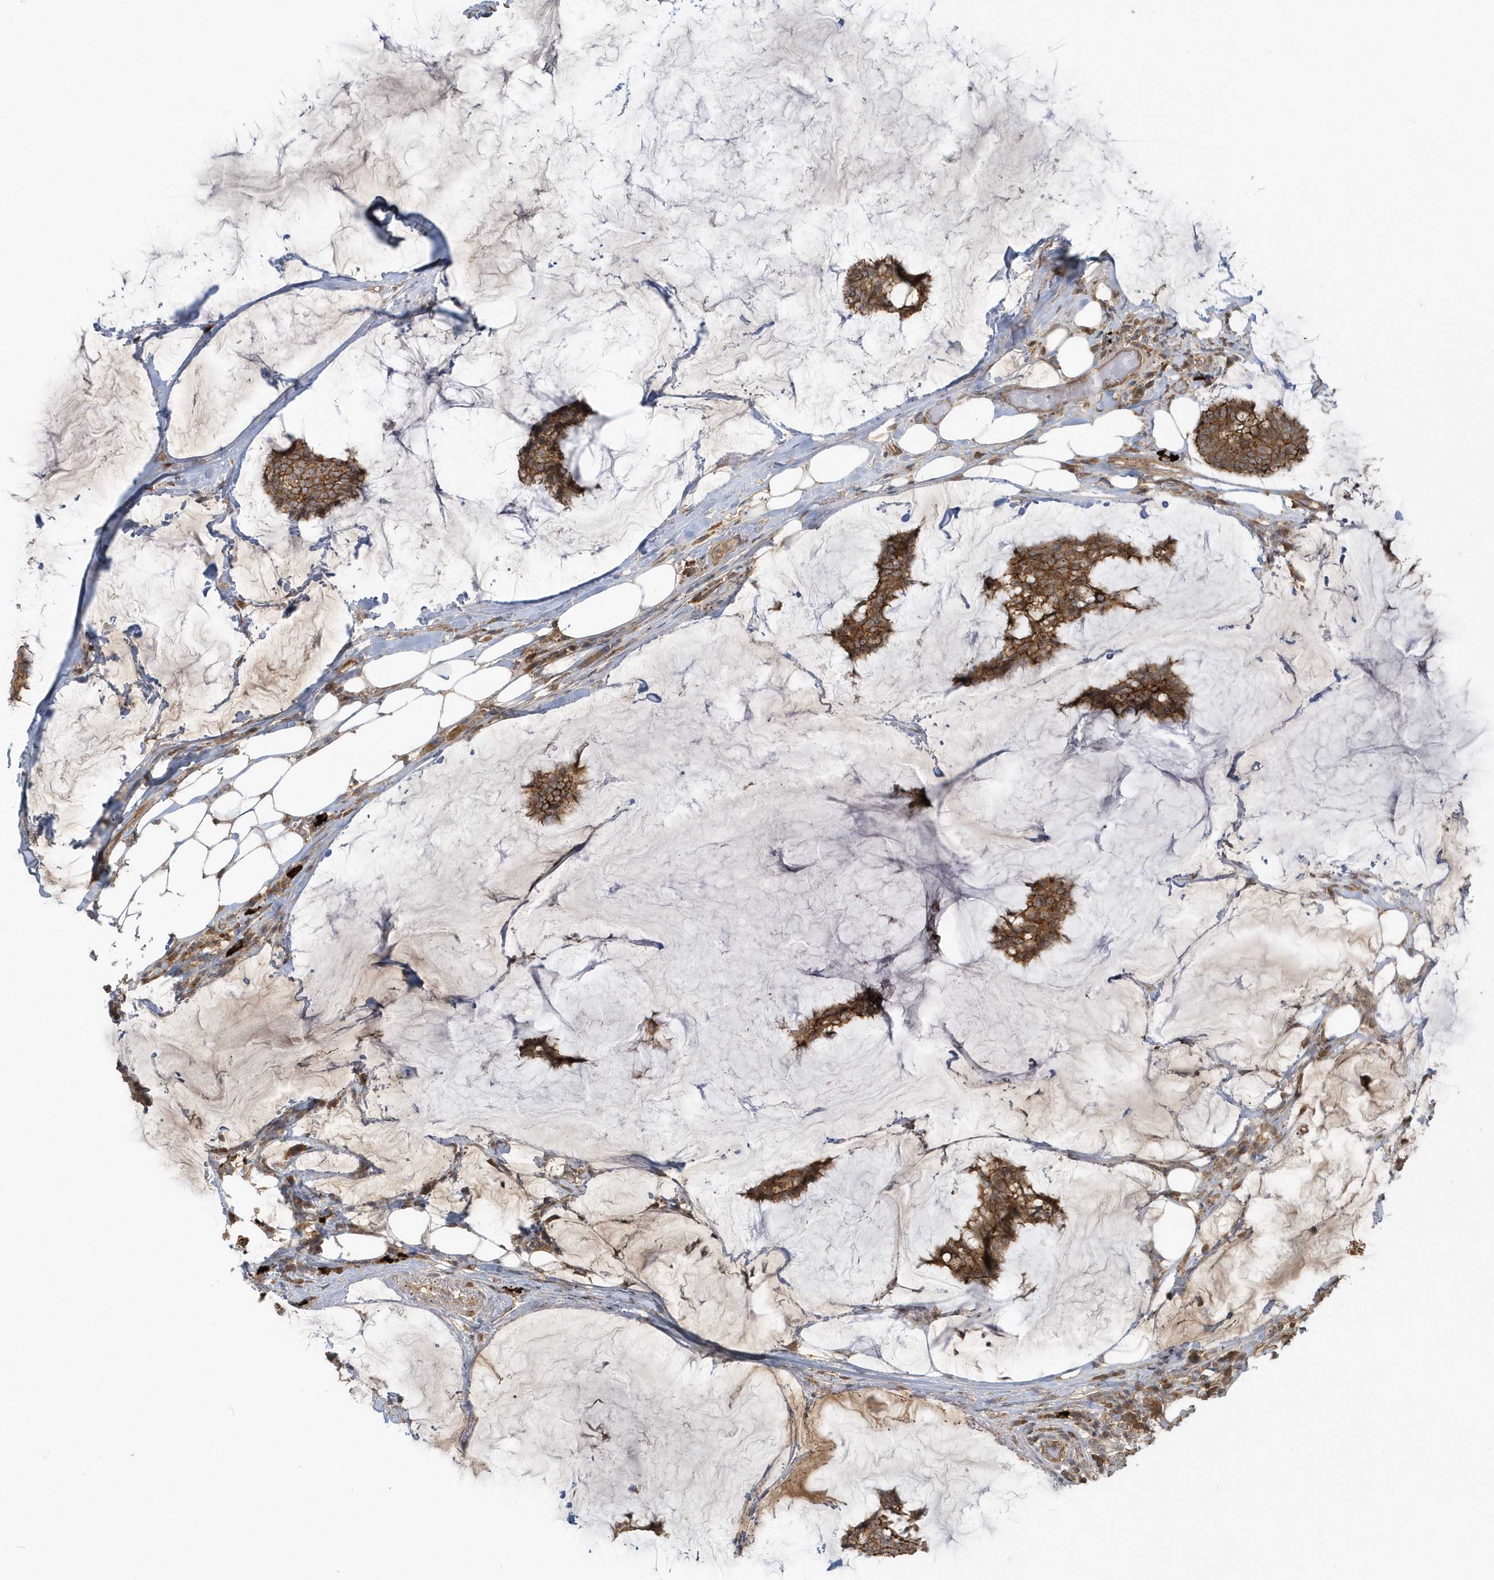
{"staining": {"intensity": "moderate", "quantity": ">75%", "location": "cytoplasmic/membranous"}, "tissue": "breast cancer", "cell_type": "Tumor cells", "image_type": "cancer", "snomed": [{"axis": "morphology", "description": "Duct carcinoma"}, {"axis": "topography", "description": "Breast"}], "caption": "The image shows immunohistochemical staining of breast cancer (intraductal carcinoma). There is moderate cytoplasmic/membranous positivity is present in about >75% of tumor cells. Immunohistochemistry (ihc) stains the protein of interest in brown and the nuclei are stained blue.", "gene": "STIM2", "patient": {"sex": "female", "age": 93}}